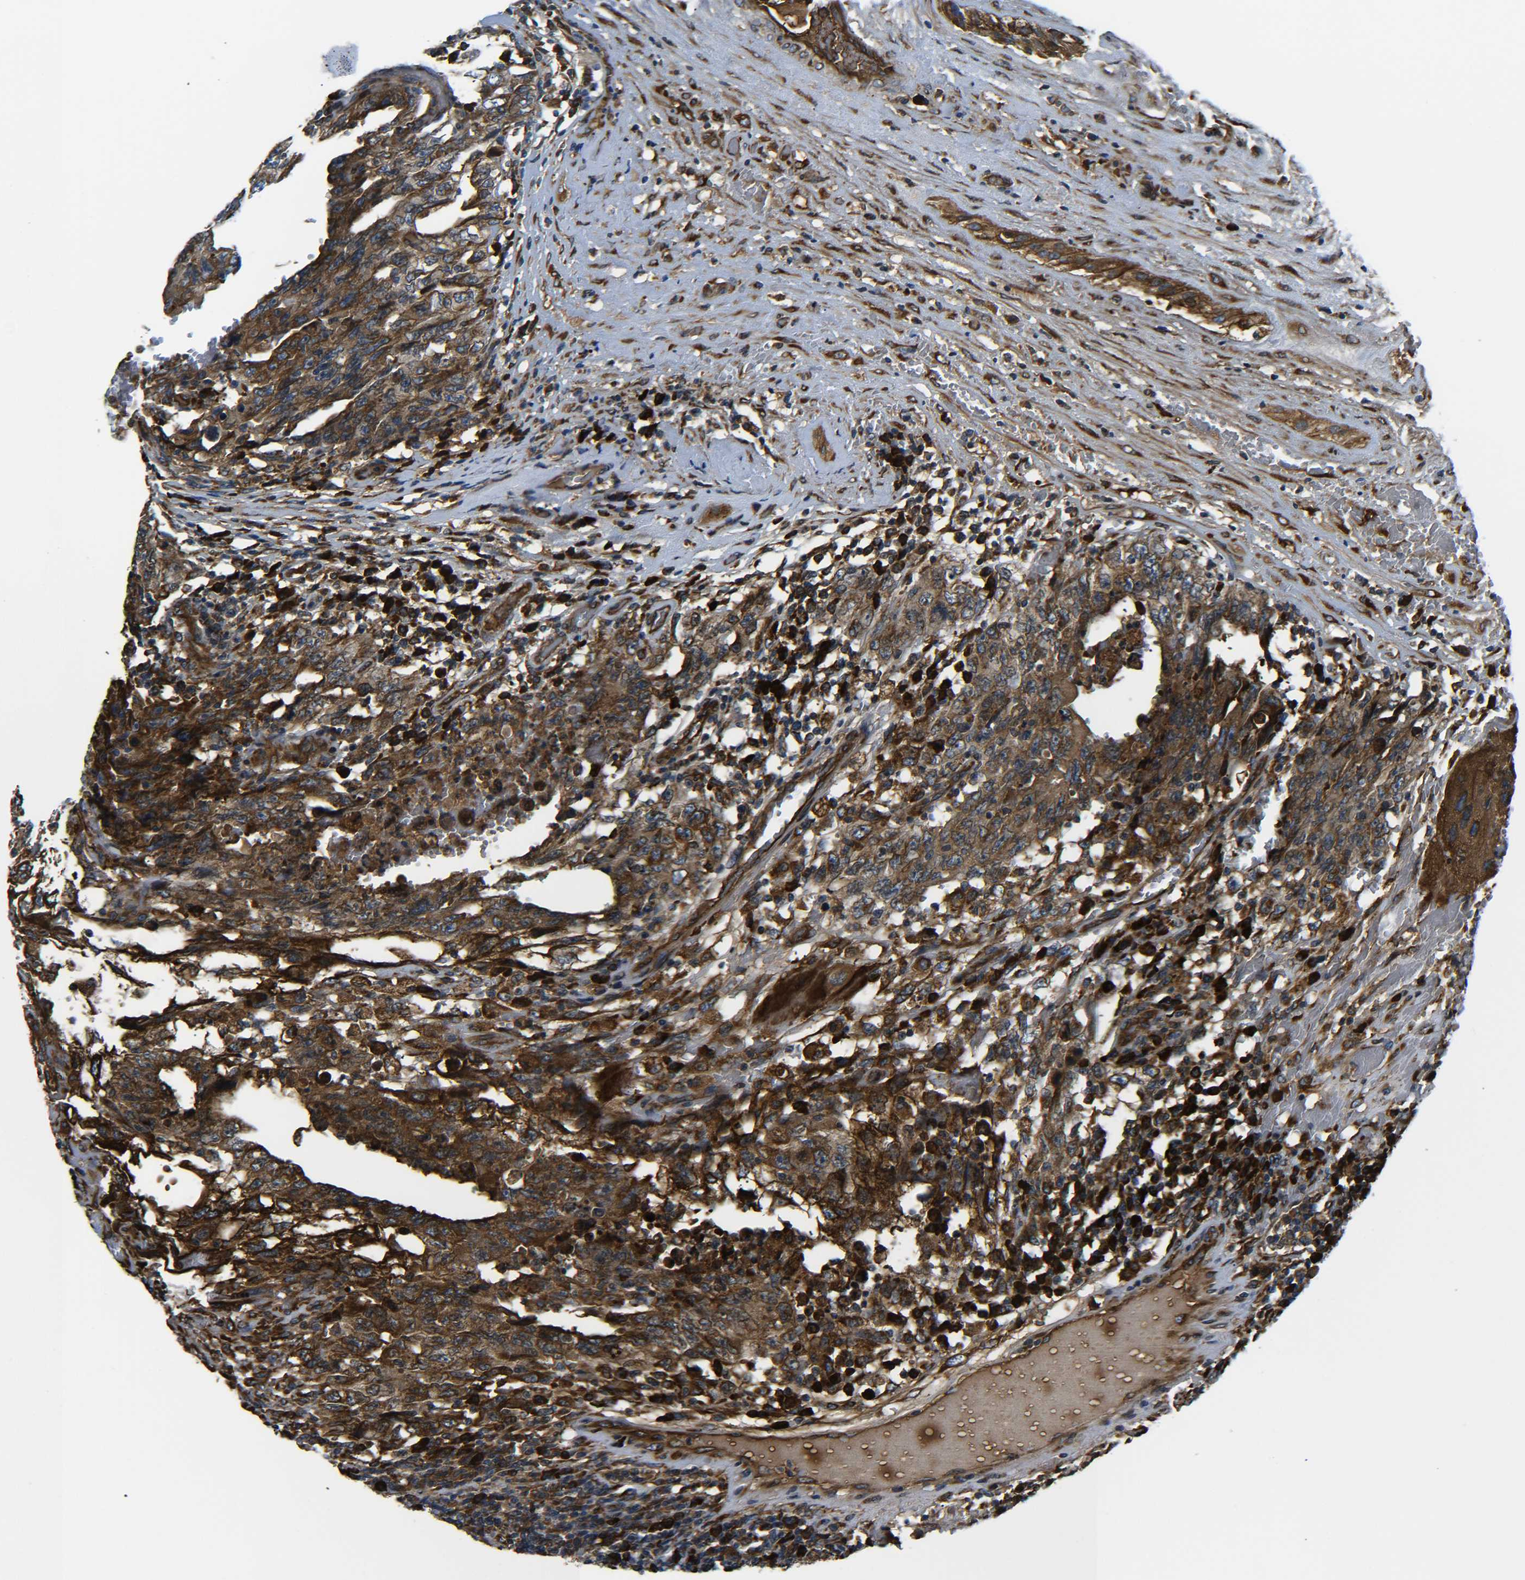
{"staining": {"intensity": "strong", "quantity": ">75%", "location": "cytoplasmic/membranous"}, "tissue": "testis cancer", "cell_type": "Tumor cells", "image_type": "cancer", "snomed": [{"axis": "morphology", "description": "Carcinoma, Embryonal, NOS"}, {"axis": "topography", "description": "Testis"}], "caption": "Embryonal carcinoma (testis) was stained to show a protein in brown. There is high levels of strong cytoplasmic/membranous positivity in approximately >75% of tumor cells. Nuclei are stained in blue.", "gene": "PREB", "patient": {"sex": "male", "age": 26}}